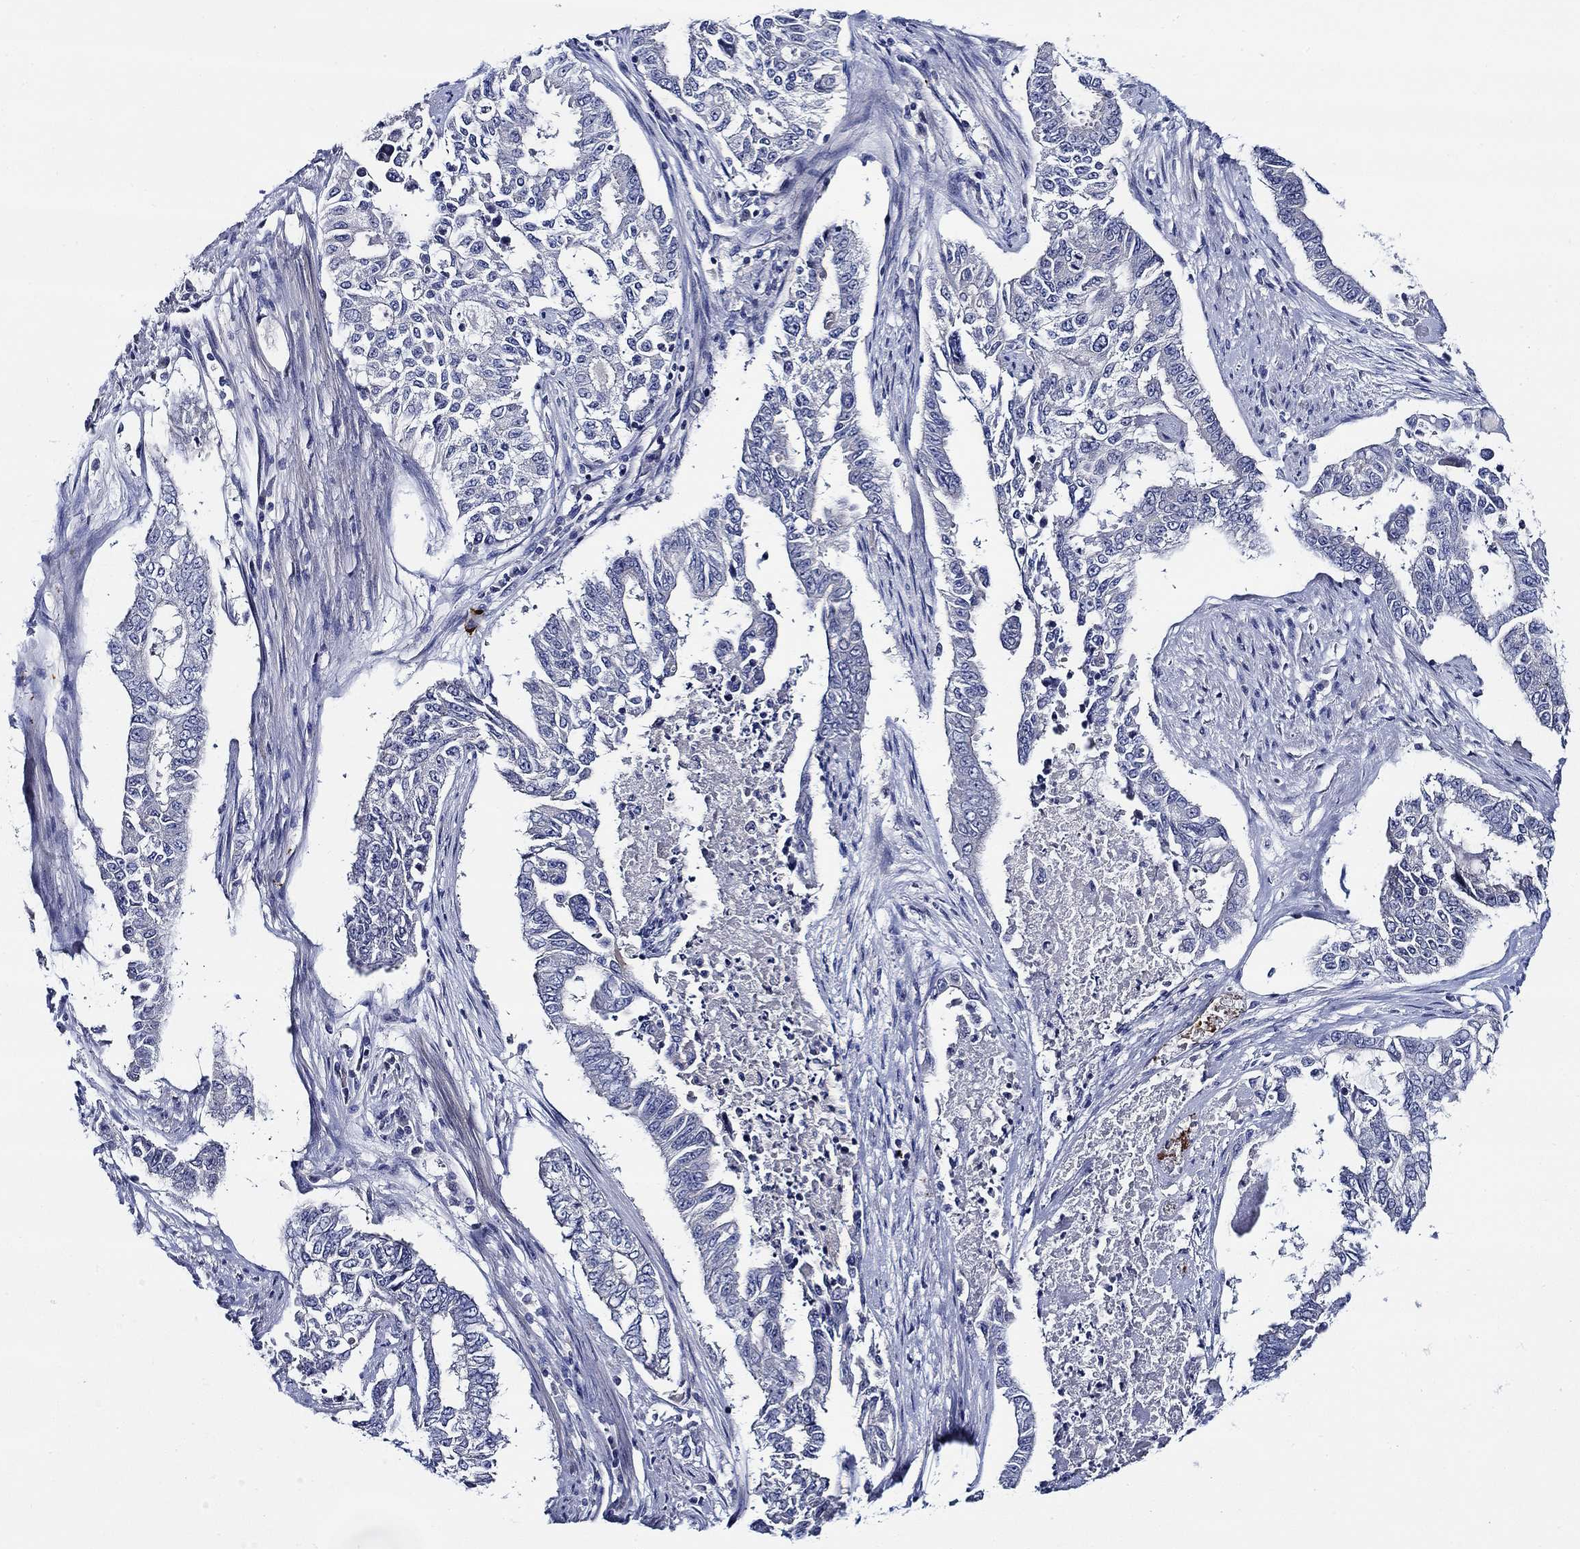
{"staining": {"intensity": "negative", "quantity": "none", "location": "none"}, "tissue": "endometrial cancer", "cell_type": "Tumor cells", "image_type": "cancer", "snomed": [{"axis": "morphology", "description": "Adenocarcinoma, NOS"}, {"axis": "topography", "description": "Uterus"}], "caption": "Histopathology image shows no significant protein positivity in tumor cells of endometrial cancer.", "gene": "ALOX12", "patient": {"sex": "female", "age": 59}}